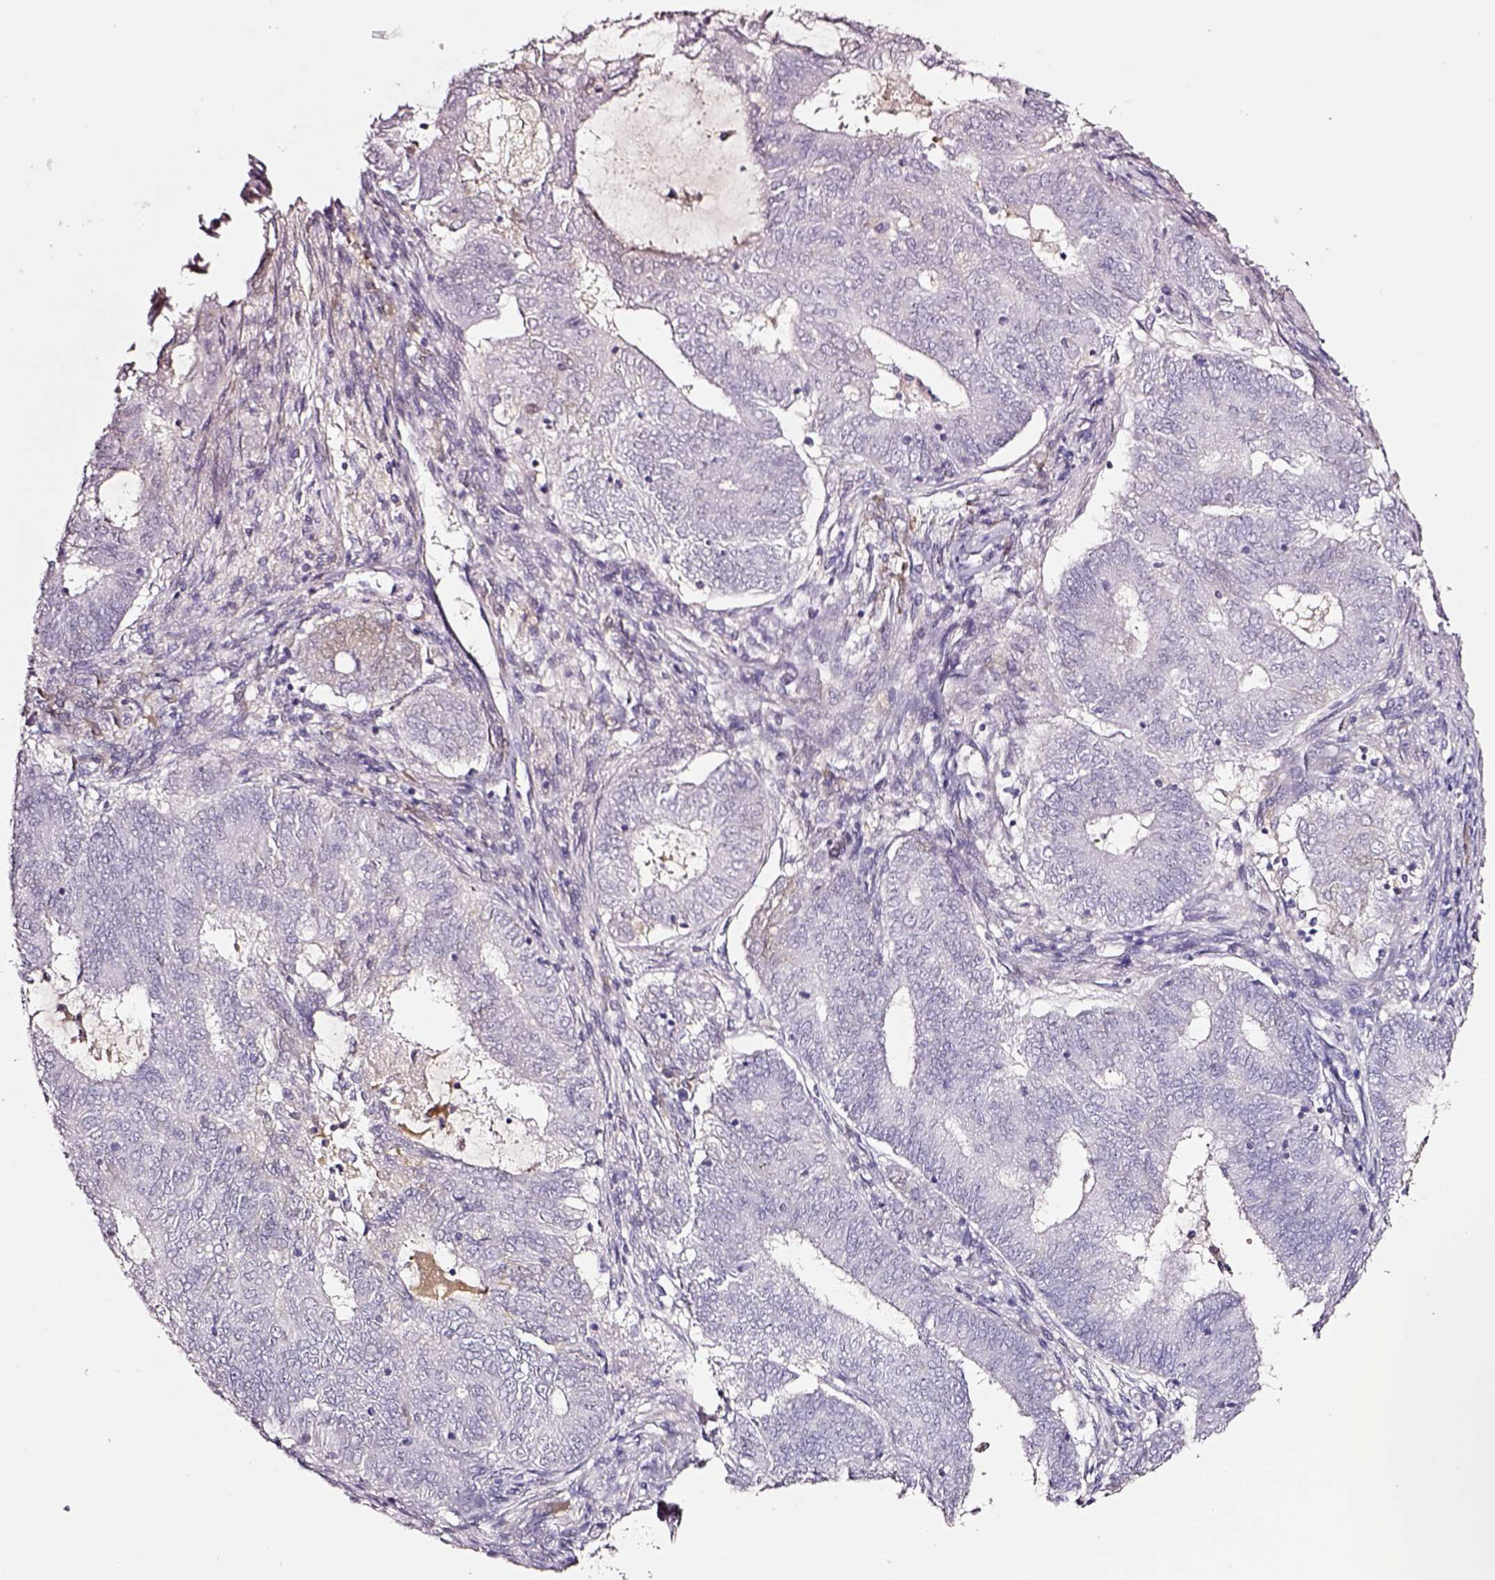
{"staining": {"intensity": "negative", "quantity": "none", "location": "none"}, "tissue": "endometrial cancer", "cell_type": "Tumor cells", "image_type": "cancer", "snomed": [{"axis": "morphology", "description": "Adenocarcinoma, NOS"}, {"axis": "topography", "description": "Endometrium"}], "caption": "Immunohistochemistry micrograph of human endometrial adenocarcinoma stained for a protein (brown), which displays no staining in tumor cells.", "gene": "SMIM17", "patient": {"sex": "female", "age": 62}}